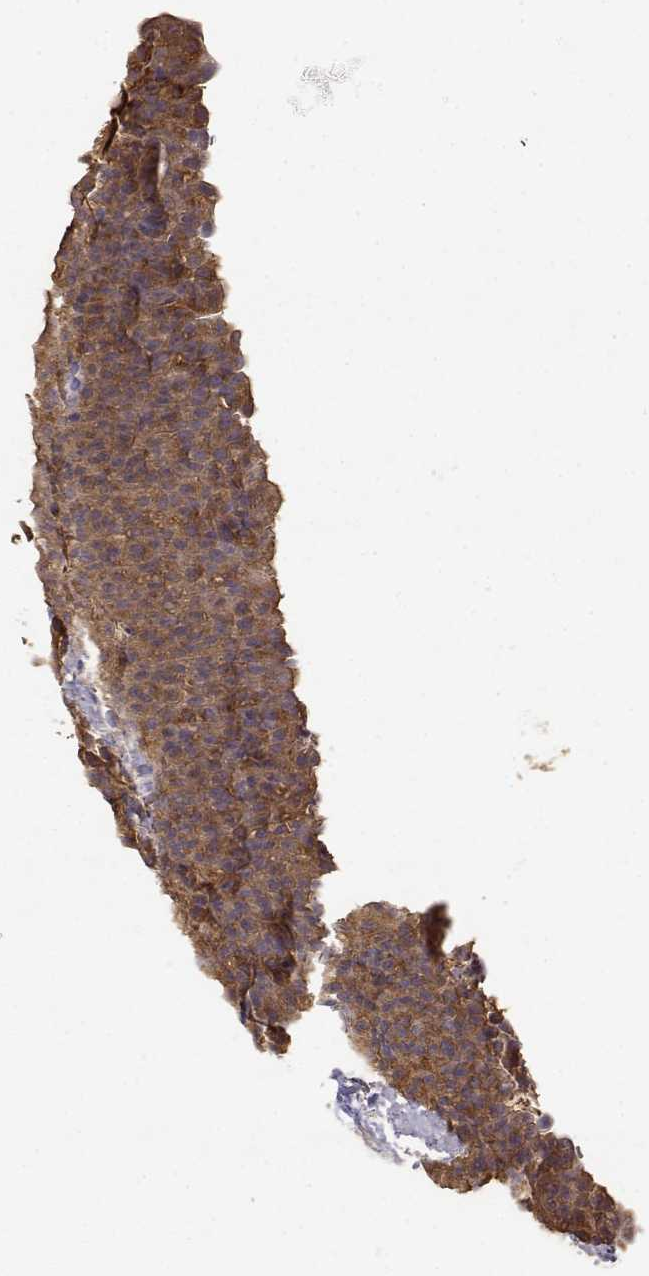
{"staining": {"intensity": "moderate", "quantity": ">75%", "location": "cytoplasmic/membranous"}, "tissue": "urinary bladder", "cell_type": "Urothelial cells", "image_type": "normal", "snomed": [{"axis": "morphology", "description": "Normal tissue, NOS"}, {"axis": "topography", "description": "Urinary bladder"}], "caption": "Immunohistochemistry (IHC) micrograph of normal human urinary bladder stained for a protein (brown), which shows medium levels of moderate cytoplasmic/membranous positivity in approximately >75% of urothelial cells.", "gene": "CRIM1", "patient": {"sex": "male", "age": 76}}